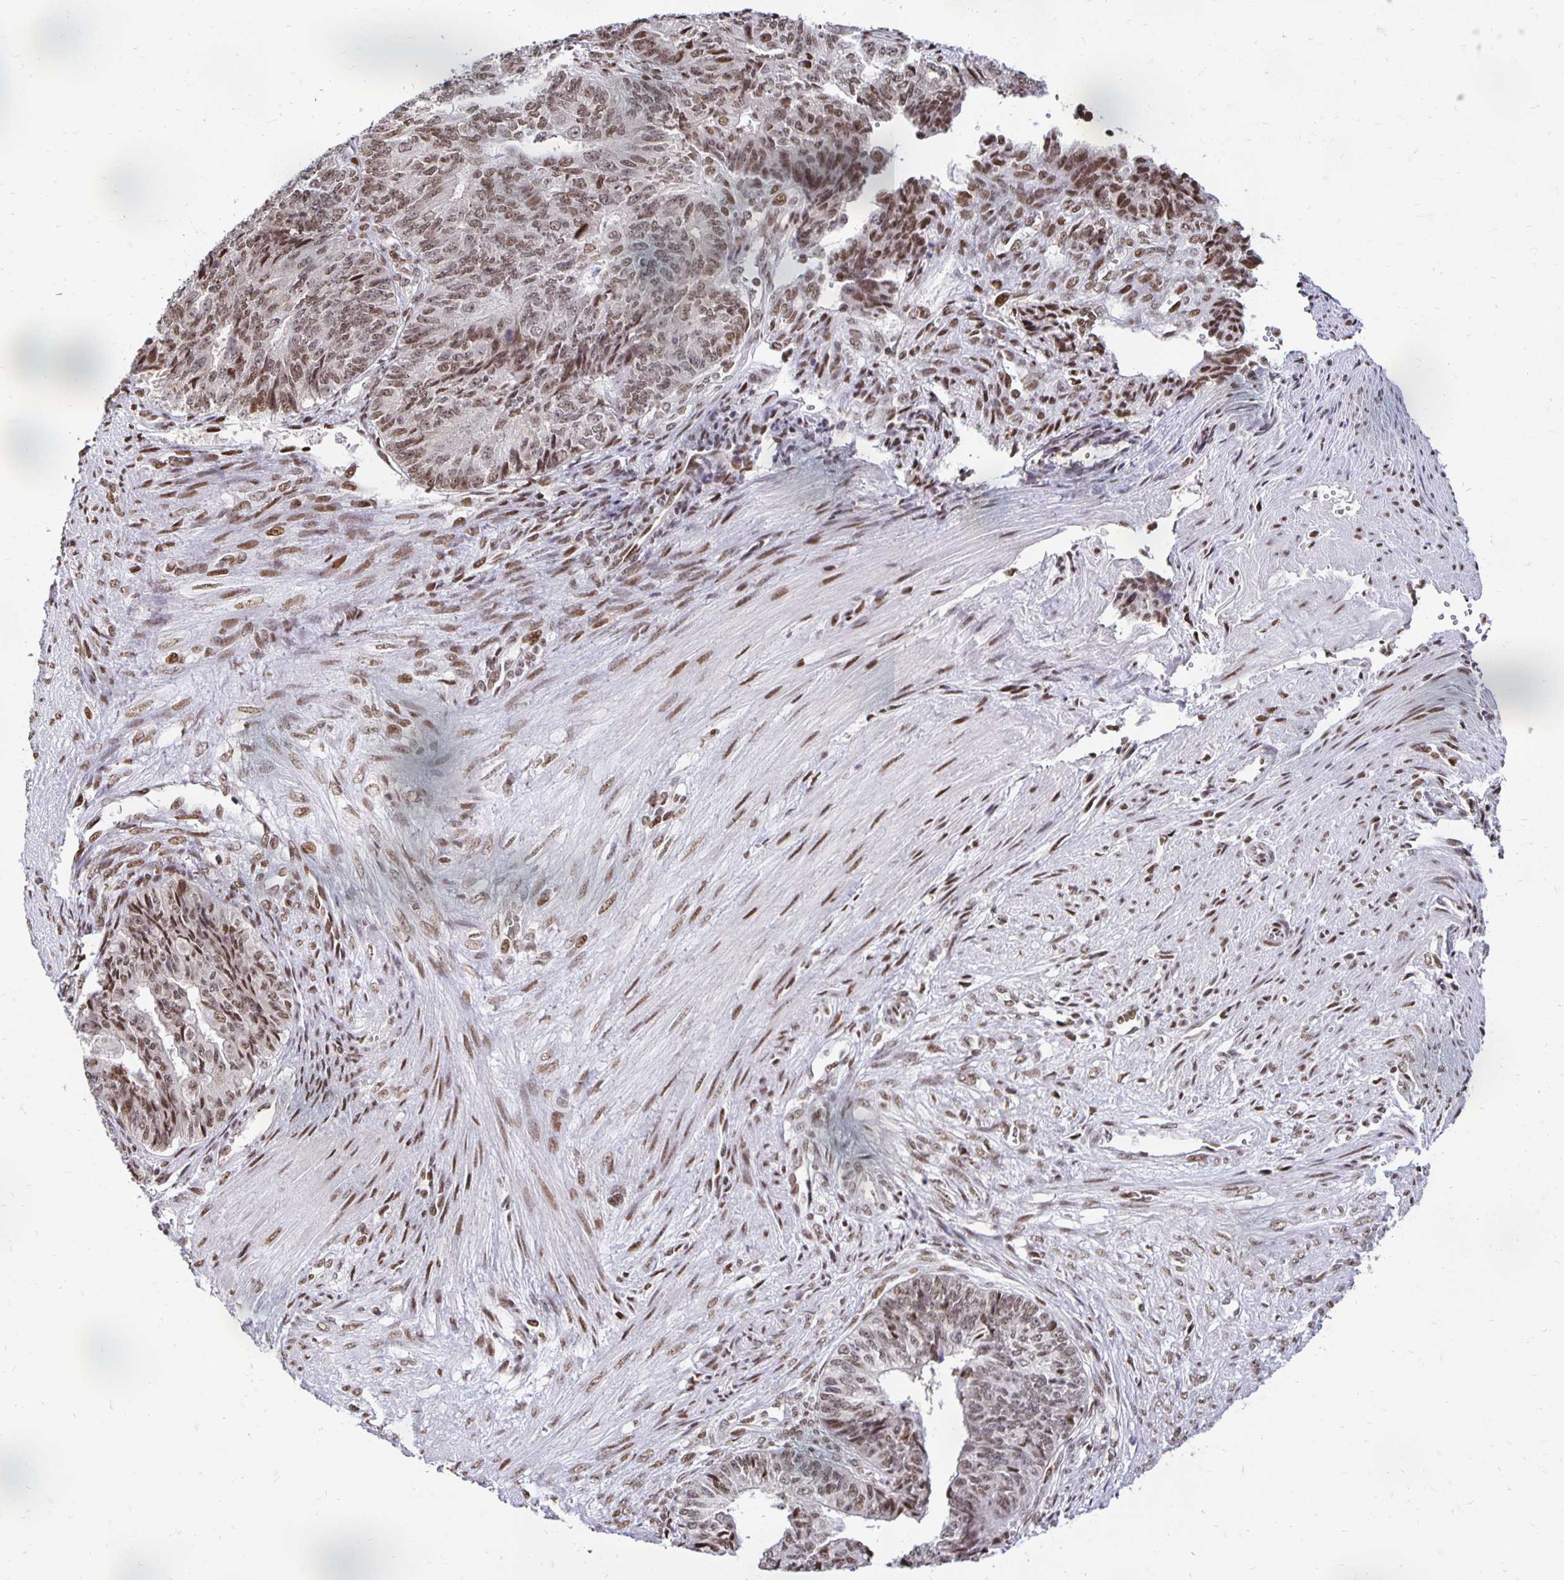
{"staining": {"intensity": "moderate", "quantity": ">75%", "location": "nuclear"}, "tissue": "endometrial cancer", "cell_type": "Tumor cells", "image_type": "cancer", "snomed": [{"axis": "morphology", "description": "Adenocarcinoma, NOS"}, {"axis": "topography", "description": "Endometrium"}], "caption": "High-magnification brightfield microscopy of endometrial cancer (adenocarcinoma) stained with DAB (3,3'-diaminobenzidine) (brown) and counterstained with hematoxylin (blue). tumor cells exhibit moderate nuclear staining is seen in about>75% of cells.", "gene": "ZNF579", "patient": {"sex": "female", "age": 32}}